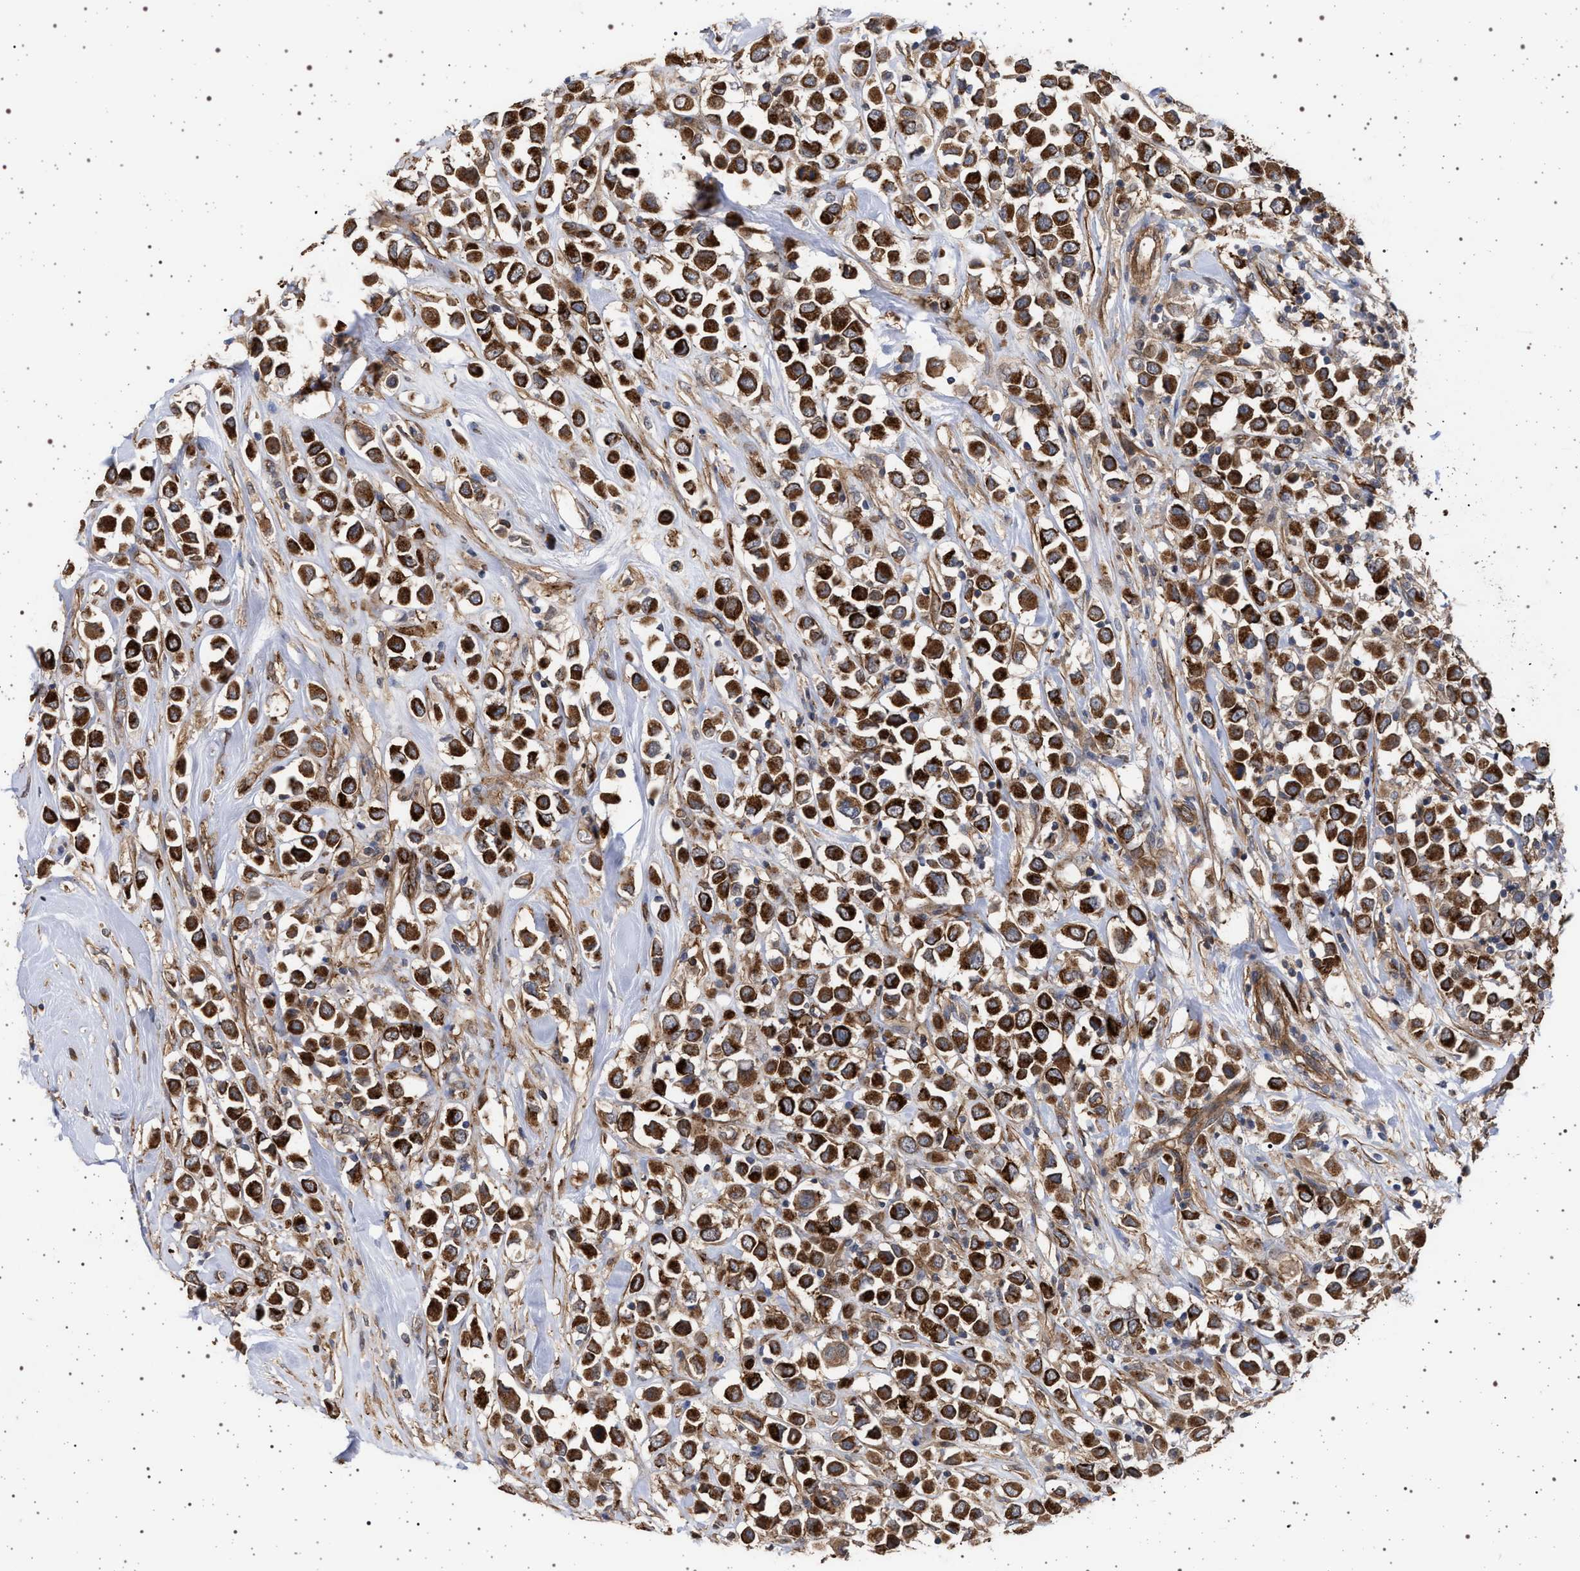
{"staining": {"intensity": "strong", "quantity": ">75%", "location": "cytoplasmic/membranous"}, "tissue": "breast cancer", "cell_type": "Tumor cells", "image_type": "cancer", "snomed": [{"axis": "morphology", "description": "Duct carcinoma"}, {"axis": "topography", "description": "Breast"}], "caption": "Human breast invasive ductal carcinoma stained with a brown dye reveals strong cytoplasmic/membranous positive staining in about >75% of tumor cells.", "gene": "IFT20", "patient": {"sex": "female", "age": 61}}